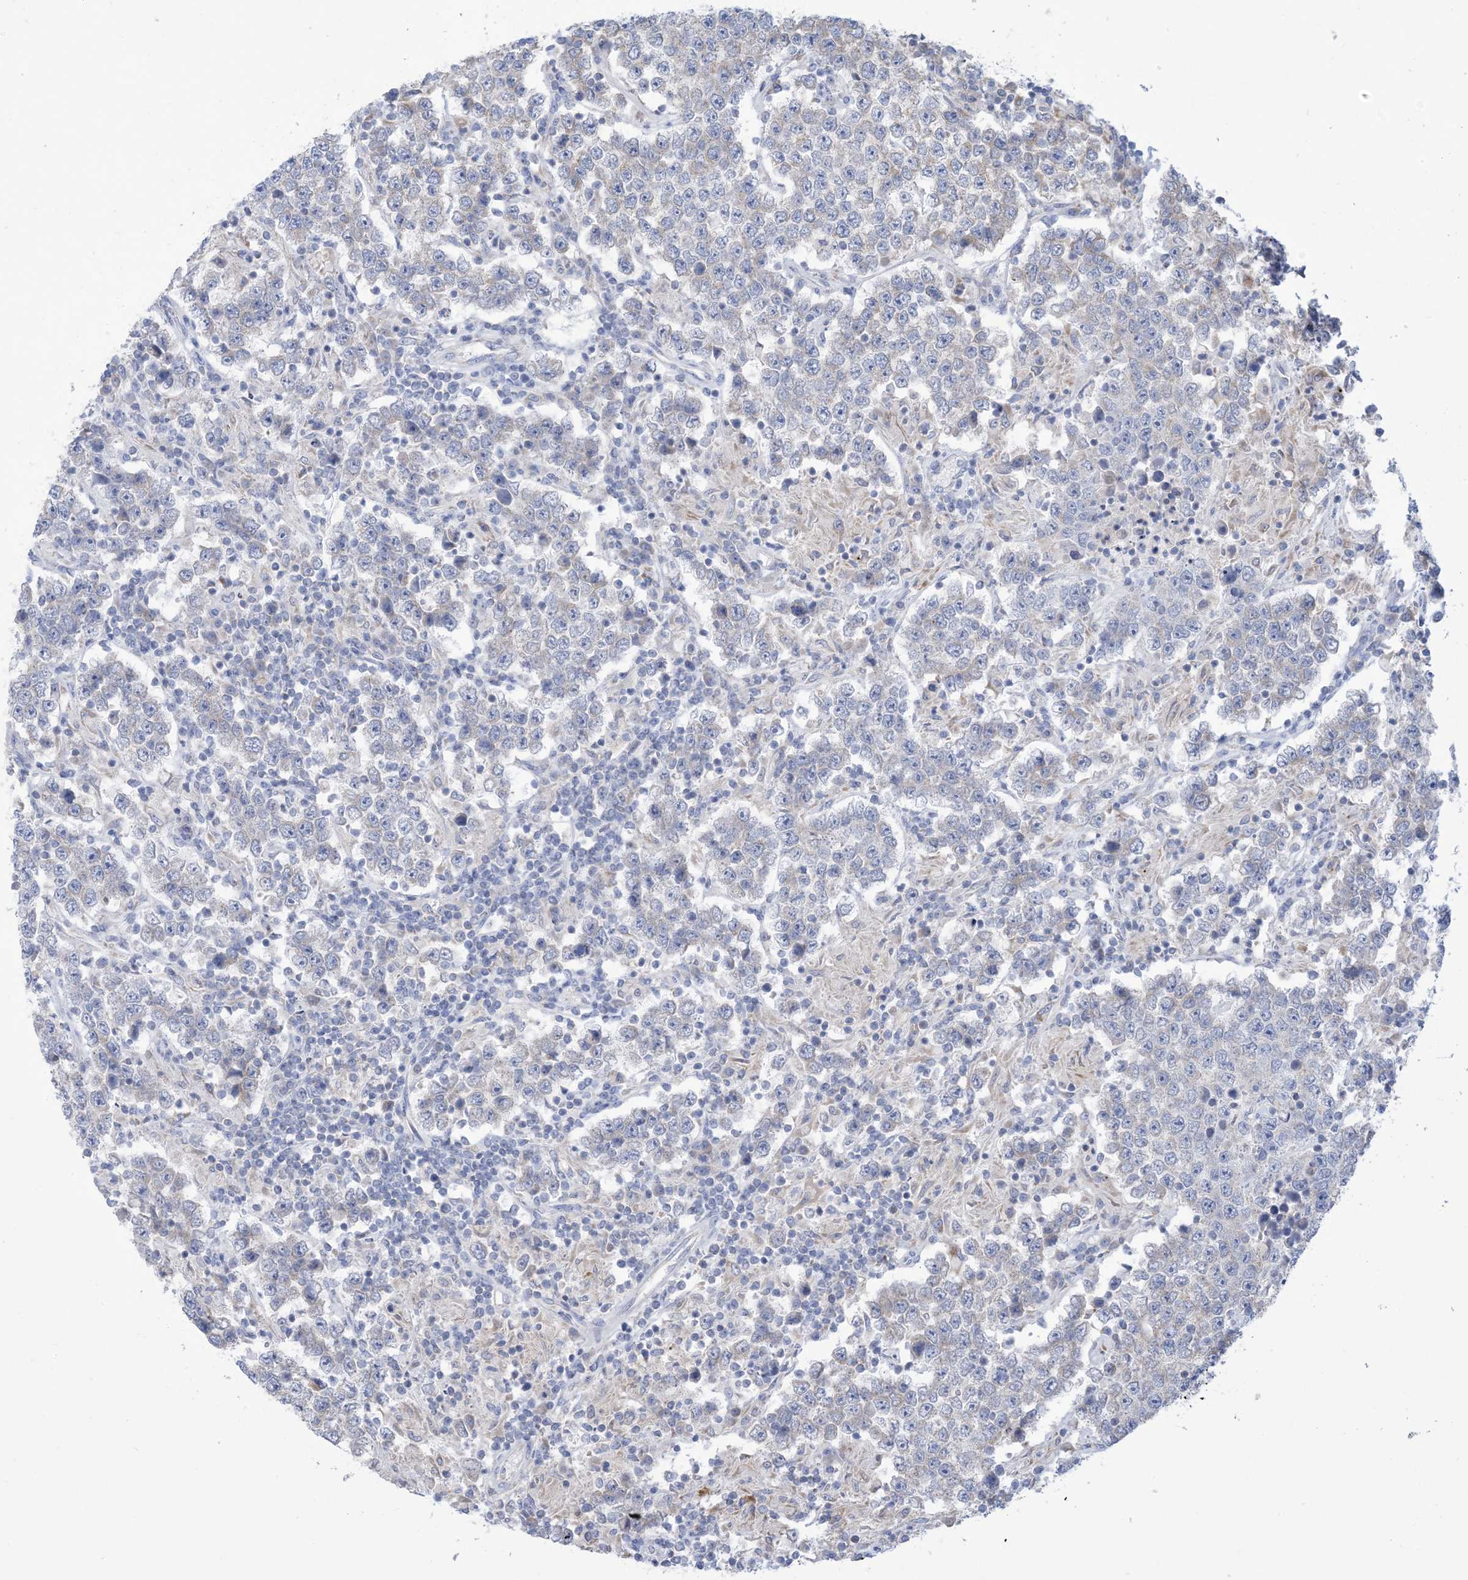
{"staining": {"intensity": "negative", "quantity": "none", "location": "none"}, "tissue": "testis cancer", "cell_type": "Tumor cells", "image_type": "cancer", "snomed": [{"axis": "morphology", "description": "Normal tissue, NOS"}, {"axis": "morphology", "description": "Urothelial carcinoma, High grade"}, {"axis": "morphology", "description": "Seminoma, NOS"}, {"axis": "morphology", "description": "Carcinoma, Embryonal, NOS"}, {"axis": "topography", "description": "Urinary bladder"}, {"axis": "topography", "description": "Testis"}], "caption": "This is an immunohistochemistry (IHC) micrograph of embryonal carcinoma (testis). There is no expression in tumor cells.", "gene": "CLEC16A", "patient": {"sex": "male", "age": 41}}